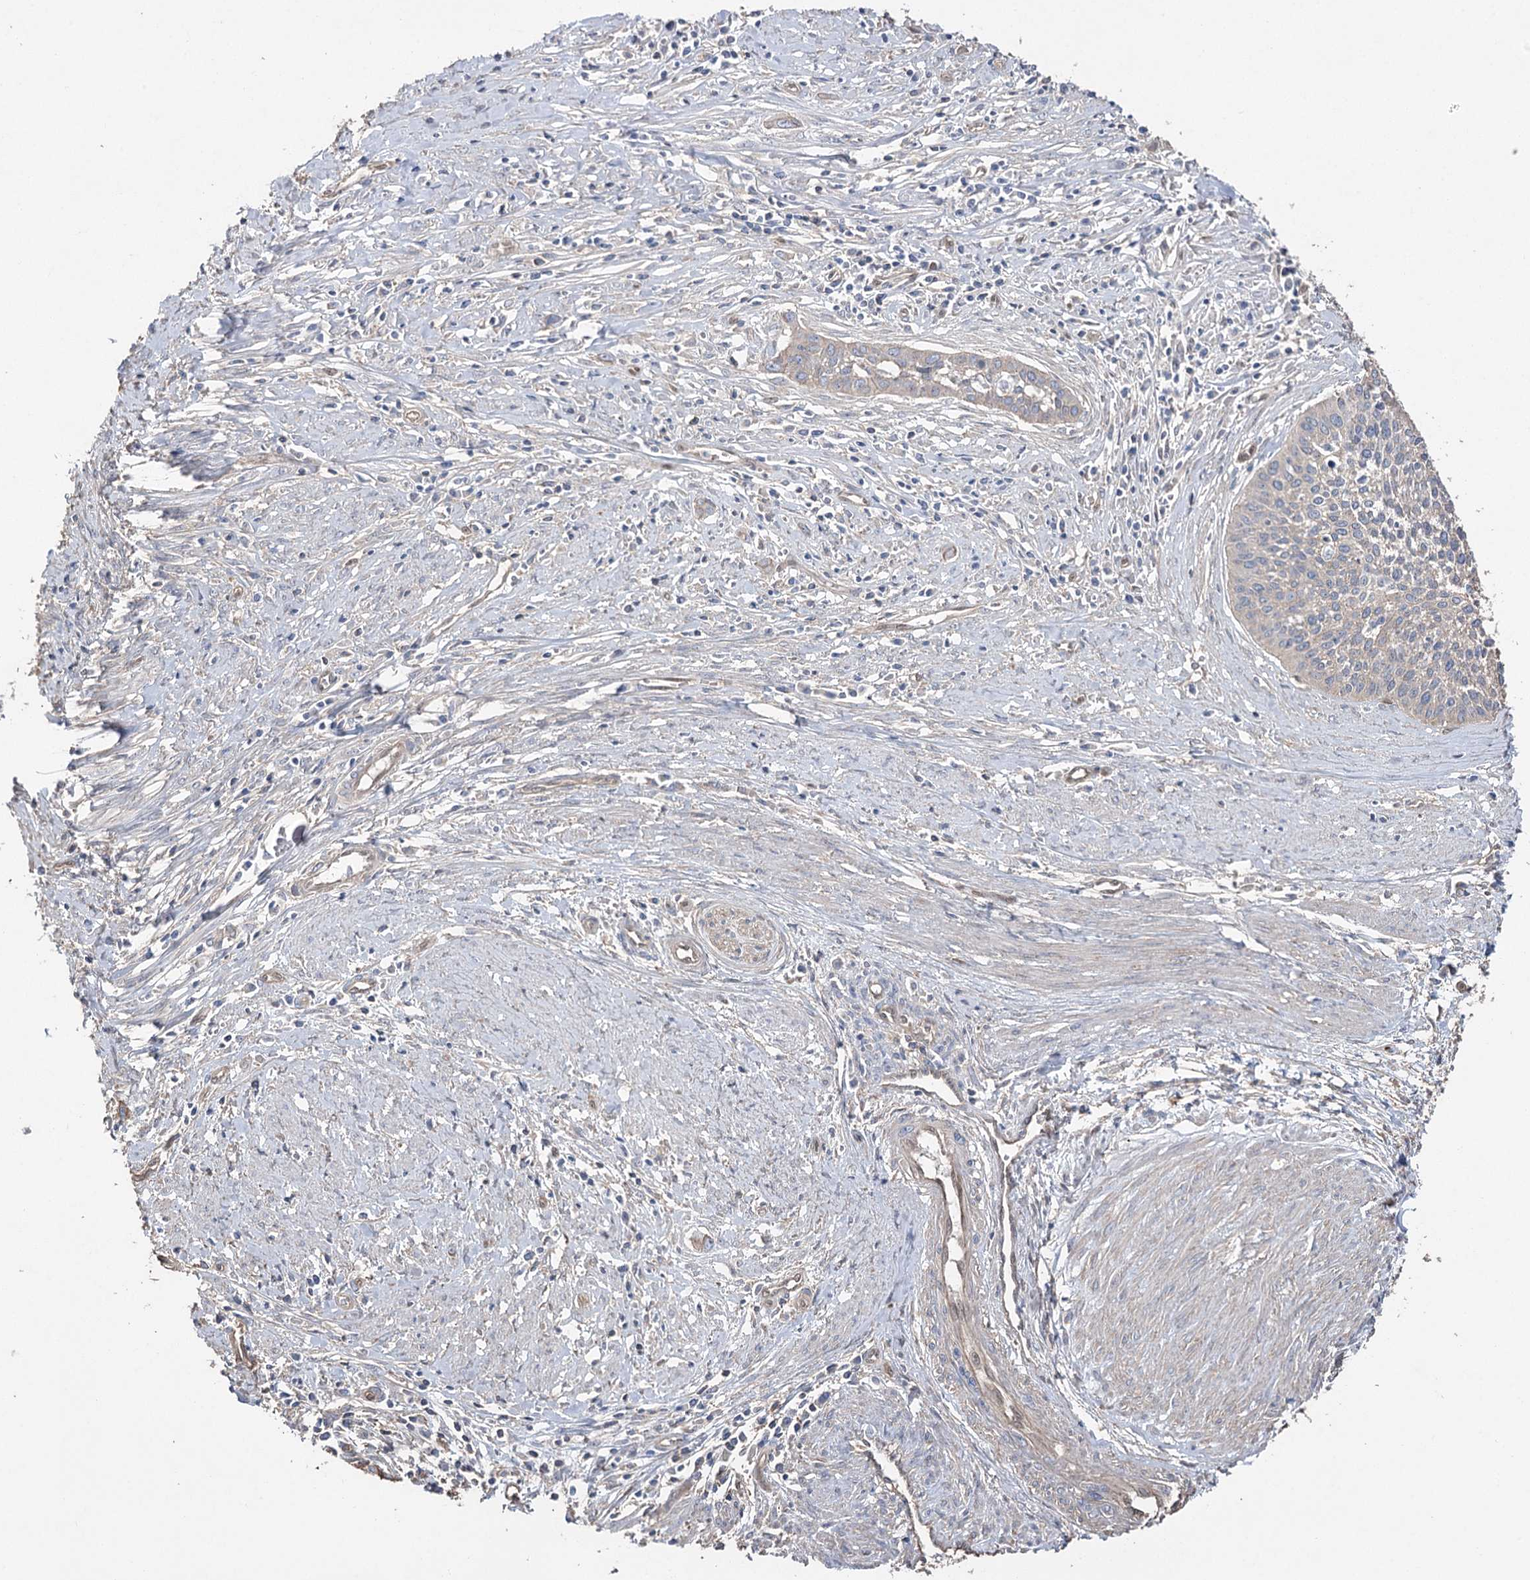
{"staining": {"intensity": "negative", "quantity": "none", "location": "none"}, "tissue": "cervical cancer", "cell_type": "Tumor cells", "image_type": "cancer", "snomed": [{"axis": "morphology", "description": "Squamous cell carcinoma, NOS"}, {"axis": "topography", "description": "Cervix"}], "caption": "An image of human cervical squamous cell carcinoma is negative for staining in tumor cells. Nuclei are stained in blue.", "gene": "FAM13B", "patient": {"sex": "female", "age": 34}}